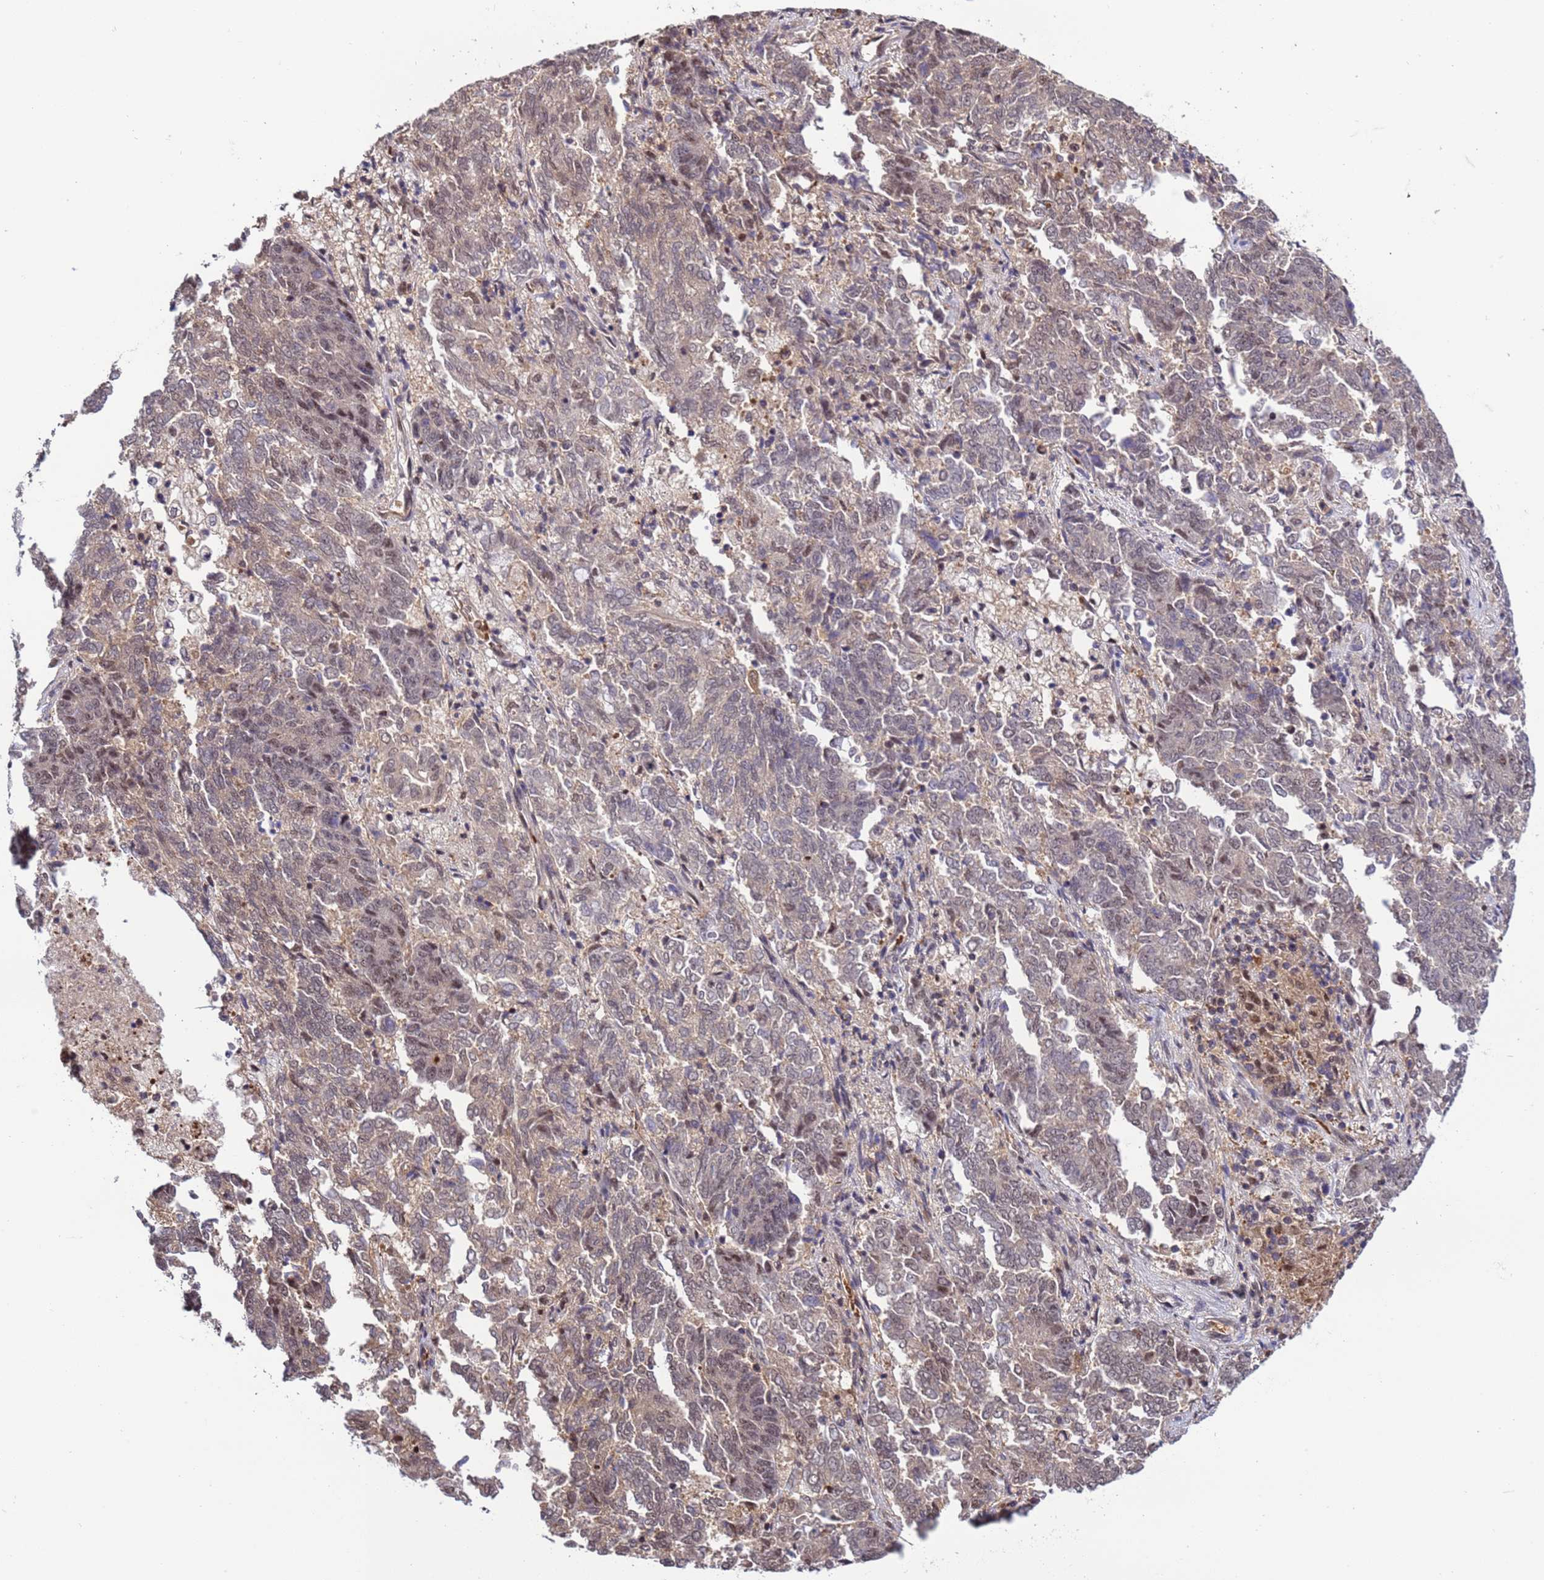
{"staining": {"intensity": "weak", "quantity": "25%-75%", "location": "nuclear"}, "tissue": "endometrial cancer", "cell_type": "Tumor cells", "image_type": "cancer", "snomed": [{"axis": "morphology", "description": "Adenocarcinoma, NOS"}, {"axis": "topography", "description": "Endometrium"}], "caption": "A photomicrograph of adenocarcinoma (endometrial) stained for a protein exhibits weak nuclear brown staining in tumor cells.", "gene": "GEN1", "patient": {"sex": "female", "age": 80}}